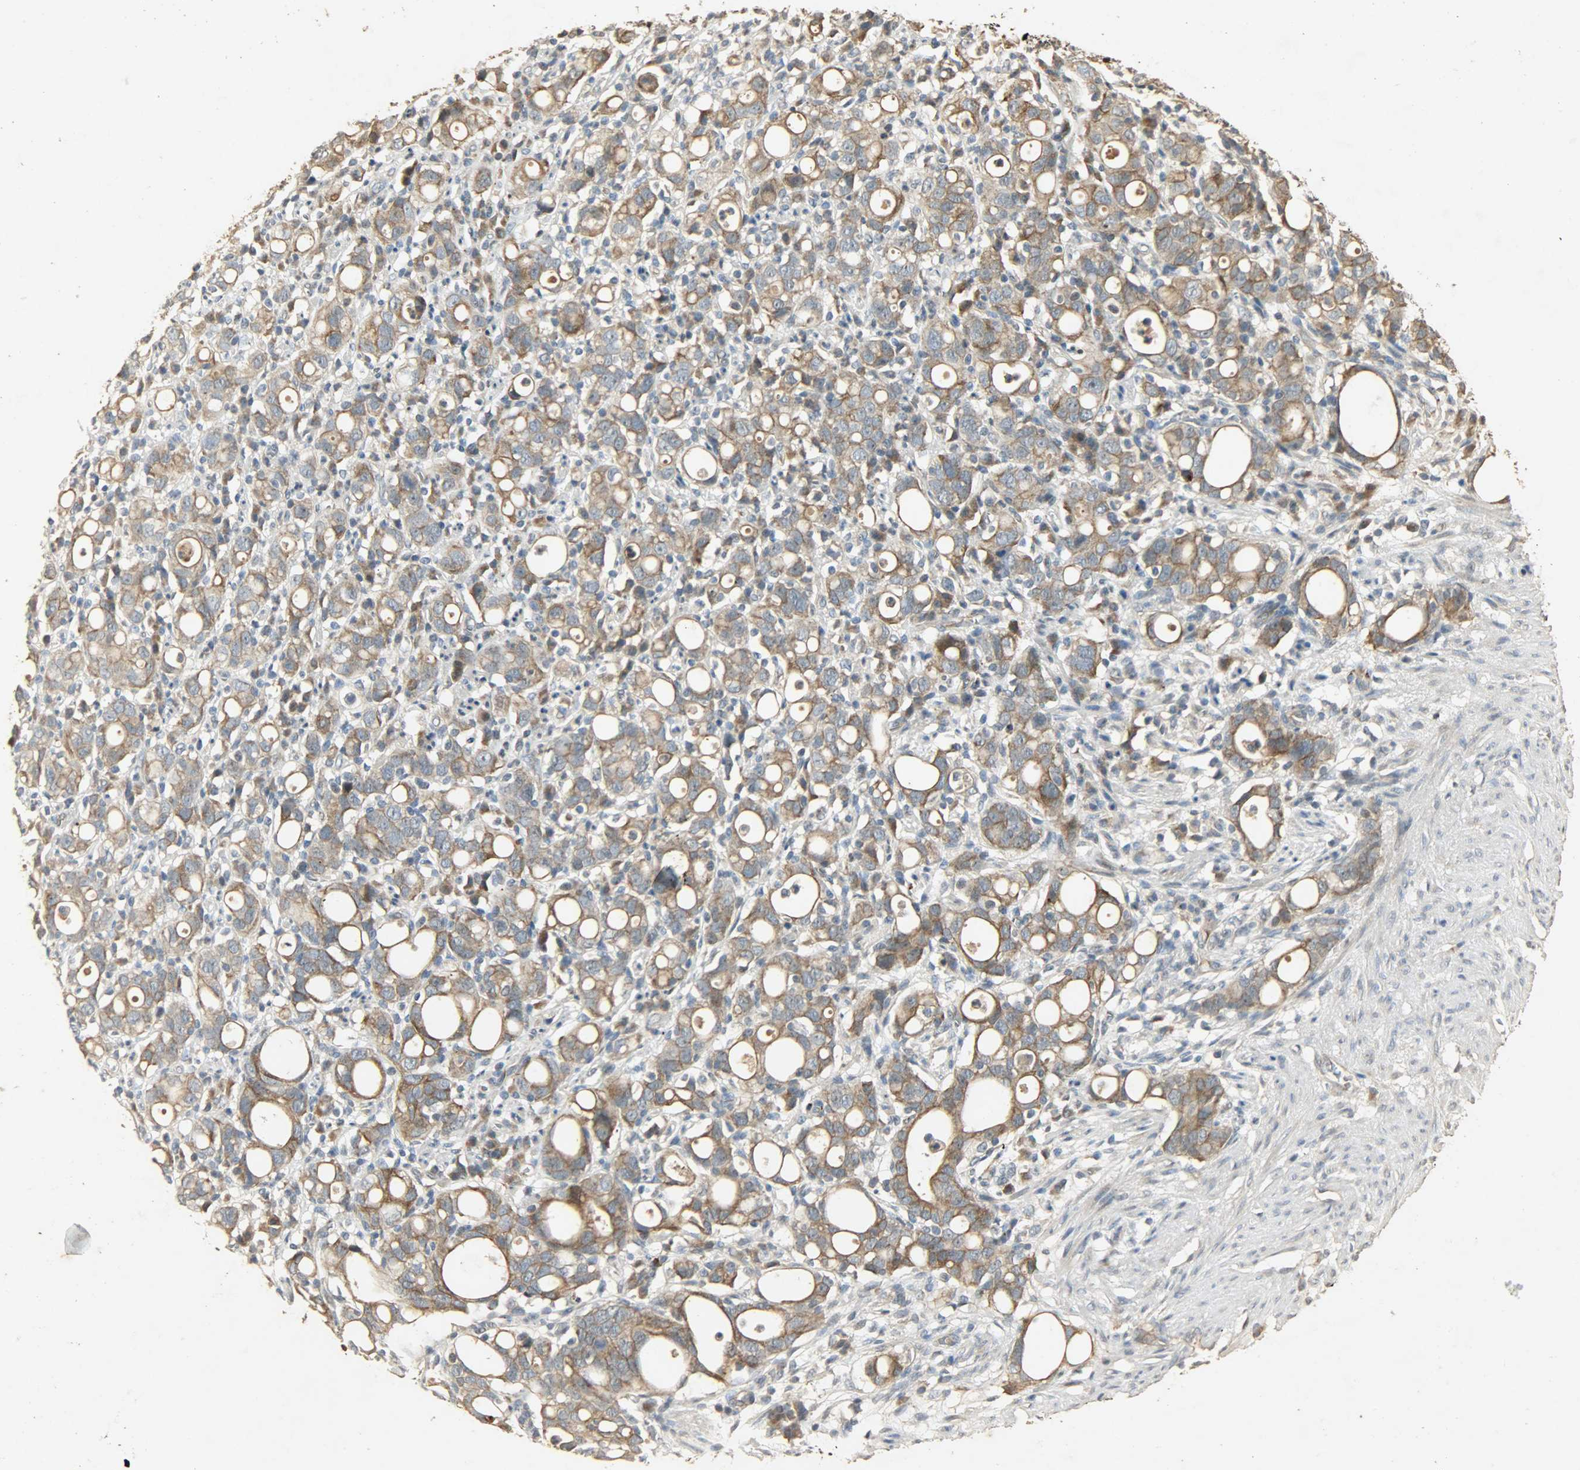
{"staining": {"intensity": "moderate", "quantity": ">75%", "location": "cytoplasmic/membranous"}, "tissue": "stomach cancer", "cell_type": "Tumor cells", "image_type": "cancer", "snomed": [{"axis": "morphology", "description": "Adenocarcinoma, NOS"}, {"axis": "topography", "description": "Stomach"}], "caption": "Stomach cancer (adenocarcinoma) stained with IHC displays moderate cytoplasmic/membranous staining in about >75% of tumor cells.", "gene": "ATP2B1", "patient": {"sex": "female", "age": 75}}